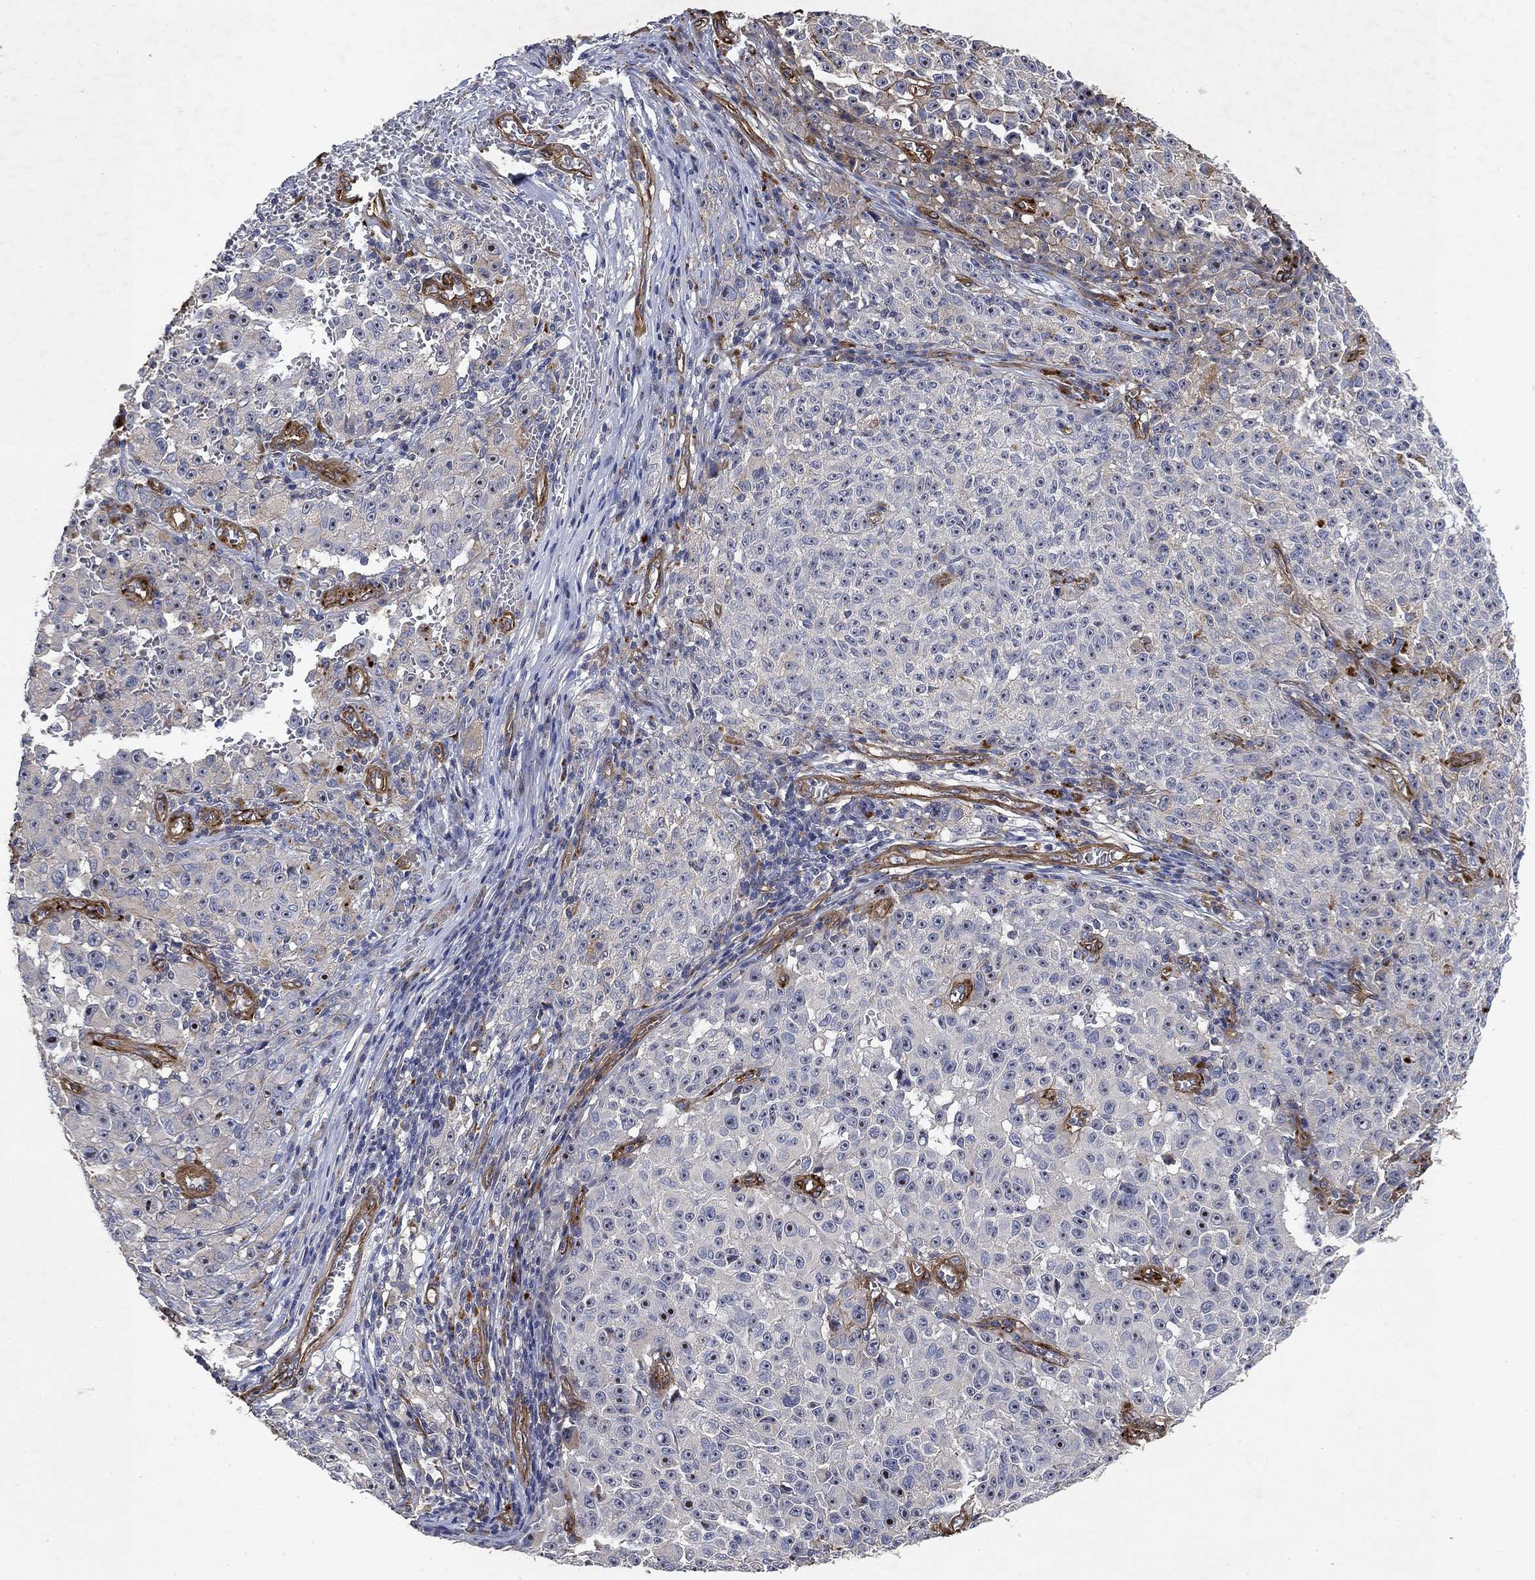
{"staining": {"intensity": "negative", "quantity": "none", "location": "none"}, "tissue": "melanoma", "cell_type": "Tumor cells", "image_type": "cancer", "snomed": [{"axis": "morphology", "description": "Malignant melanoma, NOS"}, {"axis": "topography", "description": "Skin"}], "caption": "IHC micrograph of neoplastic tissue: human malignant melanoma stained with DAB (3,3'-diaminobenzidine) exhibits no significant protein staining in tumor cells.", "gene": "COL4A2", "patient": {"sex": "female", "age": 82}}